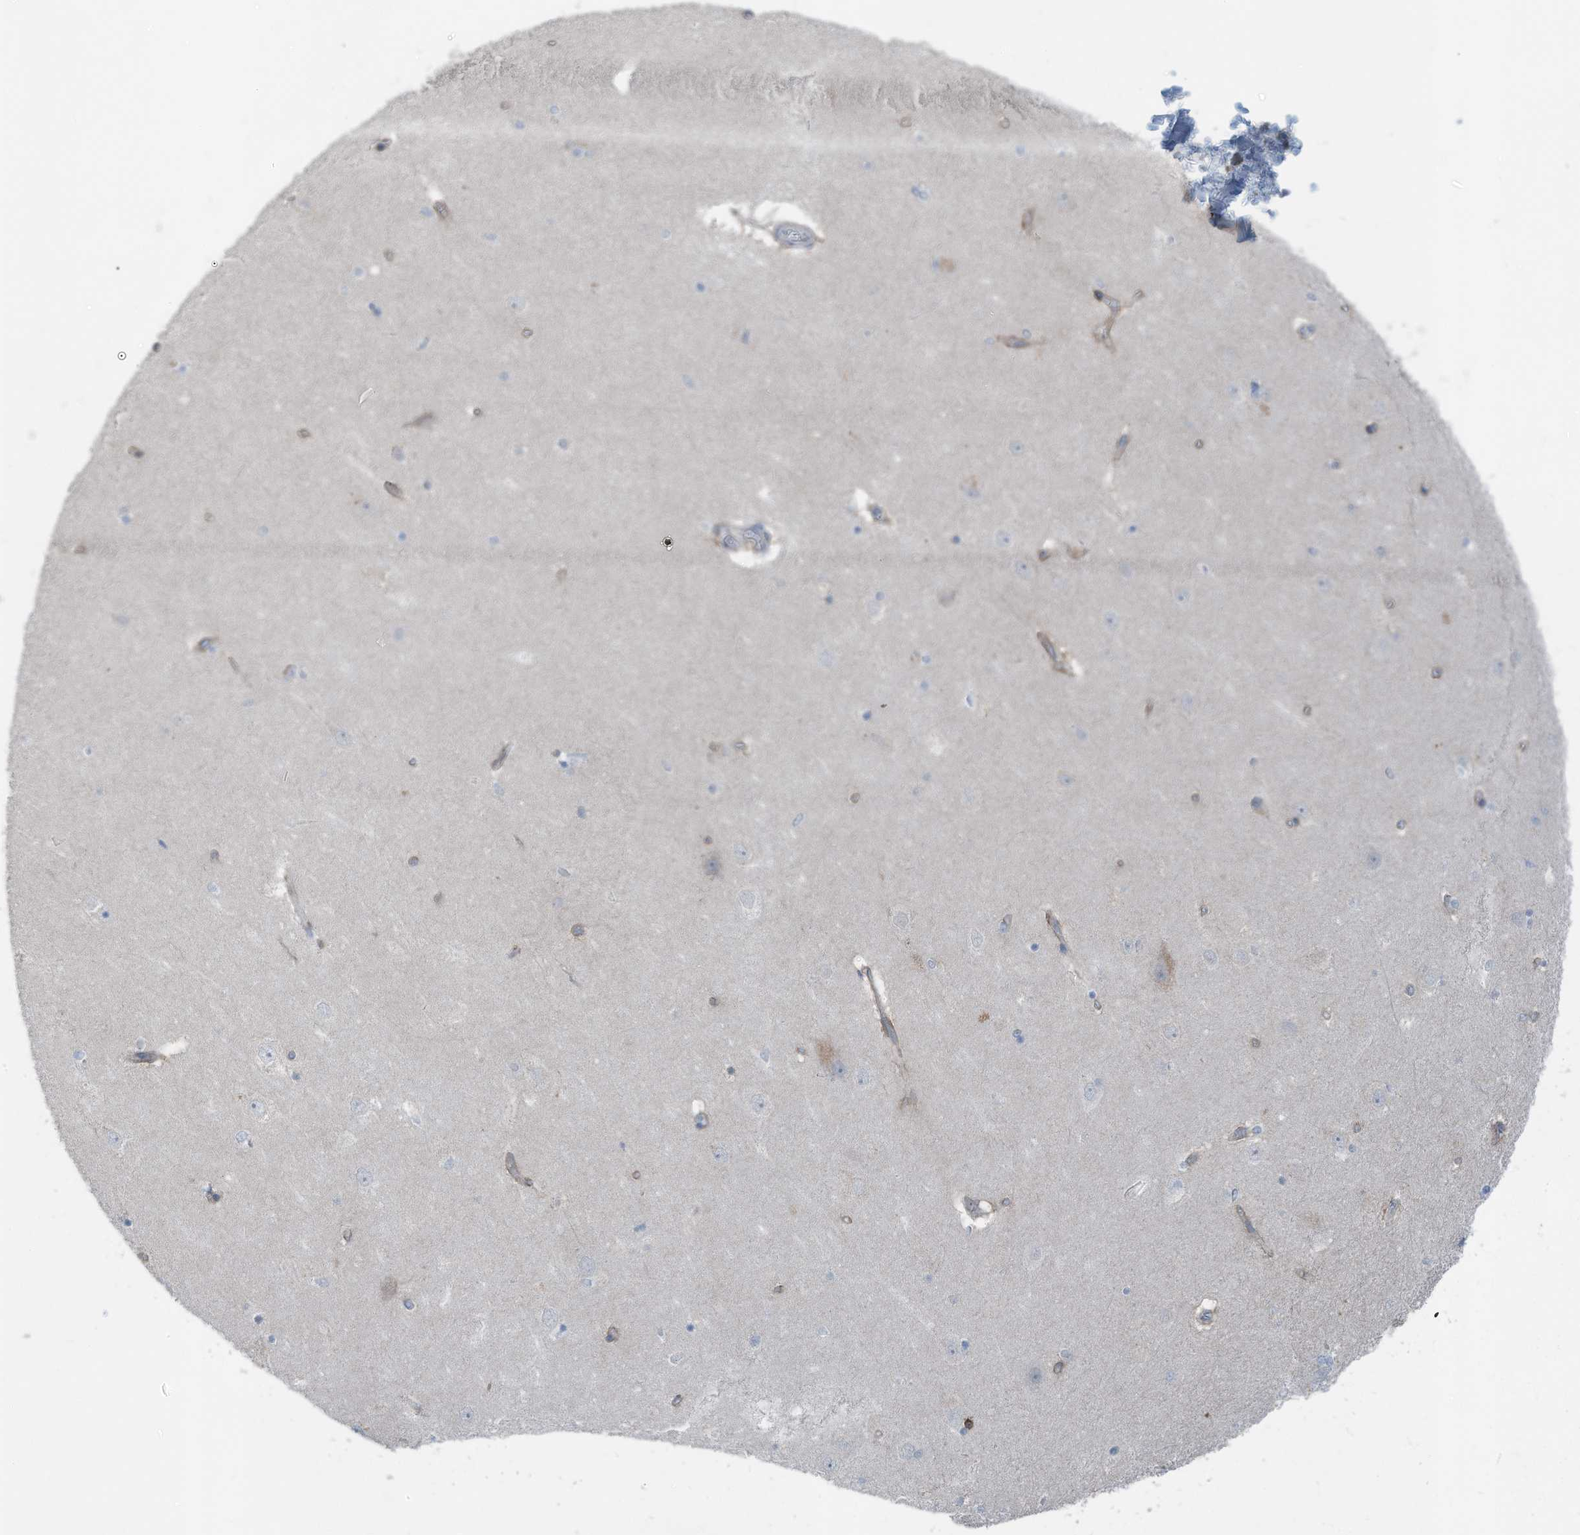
{"staining": {"intensity": "negative", "quantity": "none", "location": "none"}, "tissue": "hippocampus", "cell_type": "Glial cells", "image_type": "normal", "snomed": [{"axis": "morphology", "description": "Normal tissue, NOS"}, {"axis": "topography", "description": "Hippocampus"}], "caption": "DAB (3,3'-diaminobenzidine) immunohistochemical staining of normal human hippocampus shows no significant positivity in glial cells.", "gene": "ARHGEF33", "patient": {"sex": "female", "age": 54}}